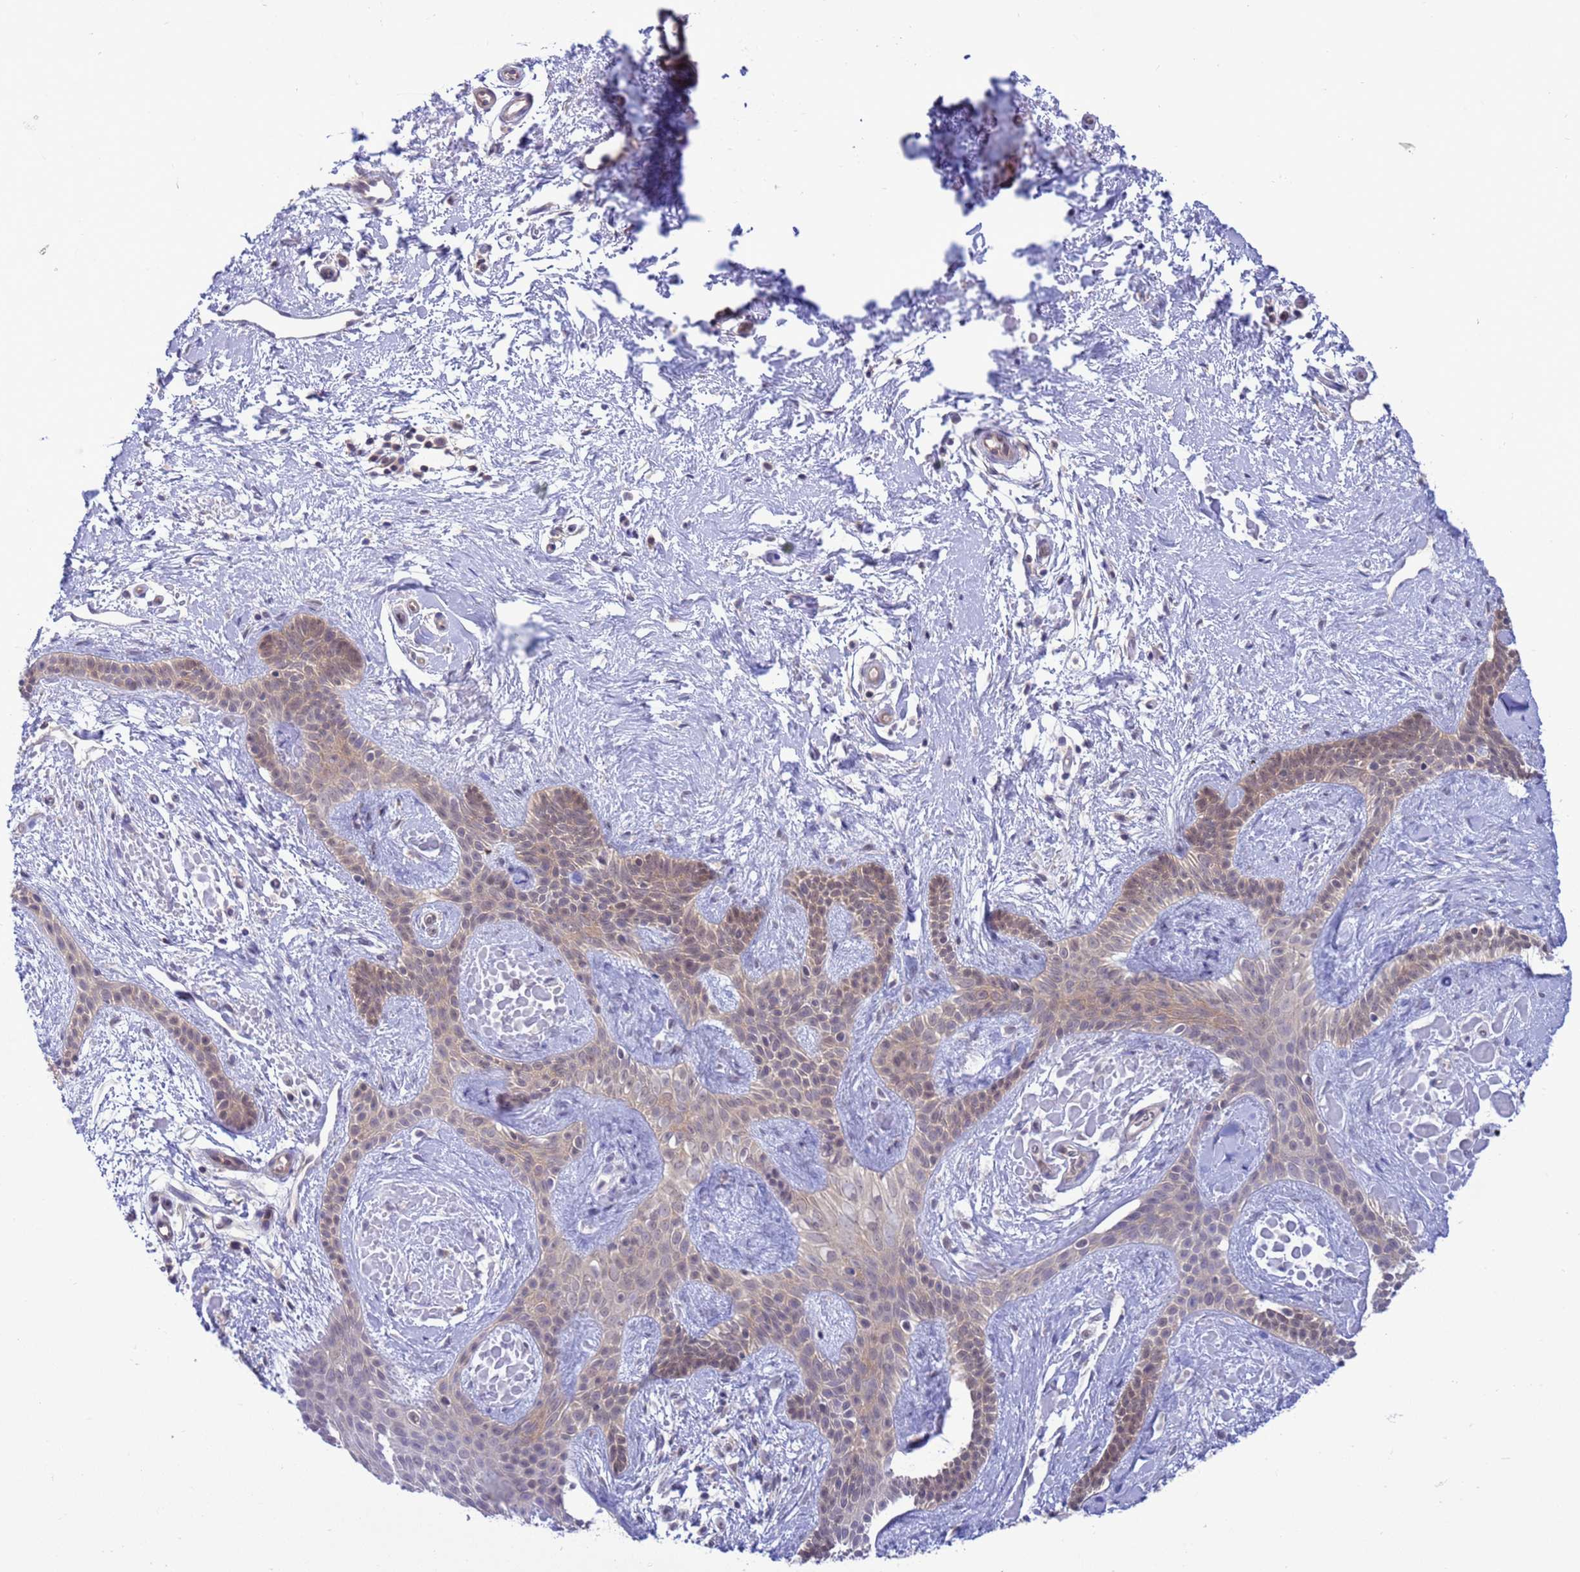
{"staining": {"intensity": "weak", "quantity": ">75%", "location": "nuclear"}, "tissue": "skin cancer", "cell_type": "Tumor cells", "image_type": "cancer", "snomed": [{"axis": "morphology", "description": "Basal cell carcinoma"}, {"axis": "topography", "description": "Skin"}], "caption": "Immunohistochemical staining of human skin basal cell carcinoma exhibits weak nuclear protein staining in approximately >75% of tumor cells. (IHC, brightfield microscopy, high magnification).", "gene": "ZNF461", "patient": {"sex": "male", "age": 78}}